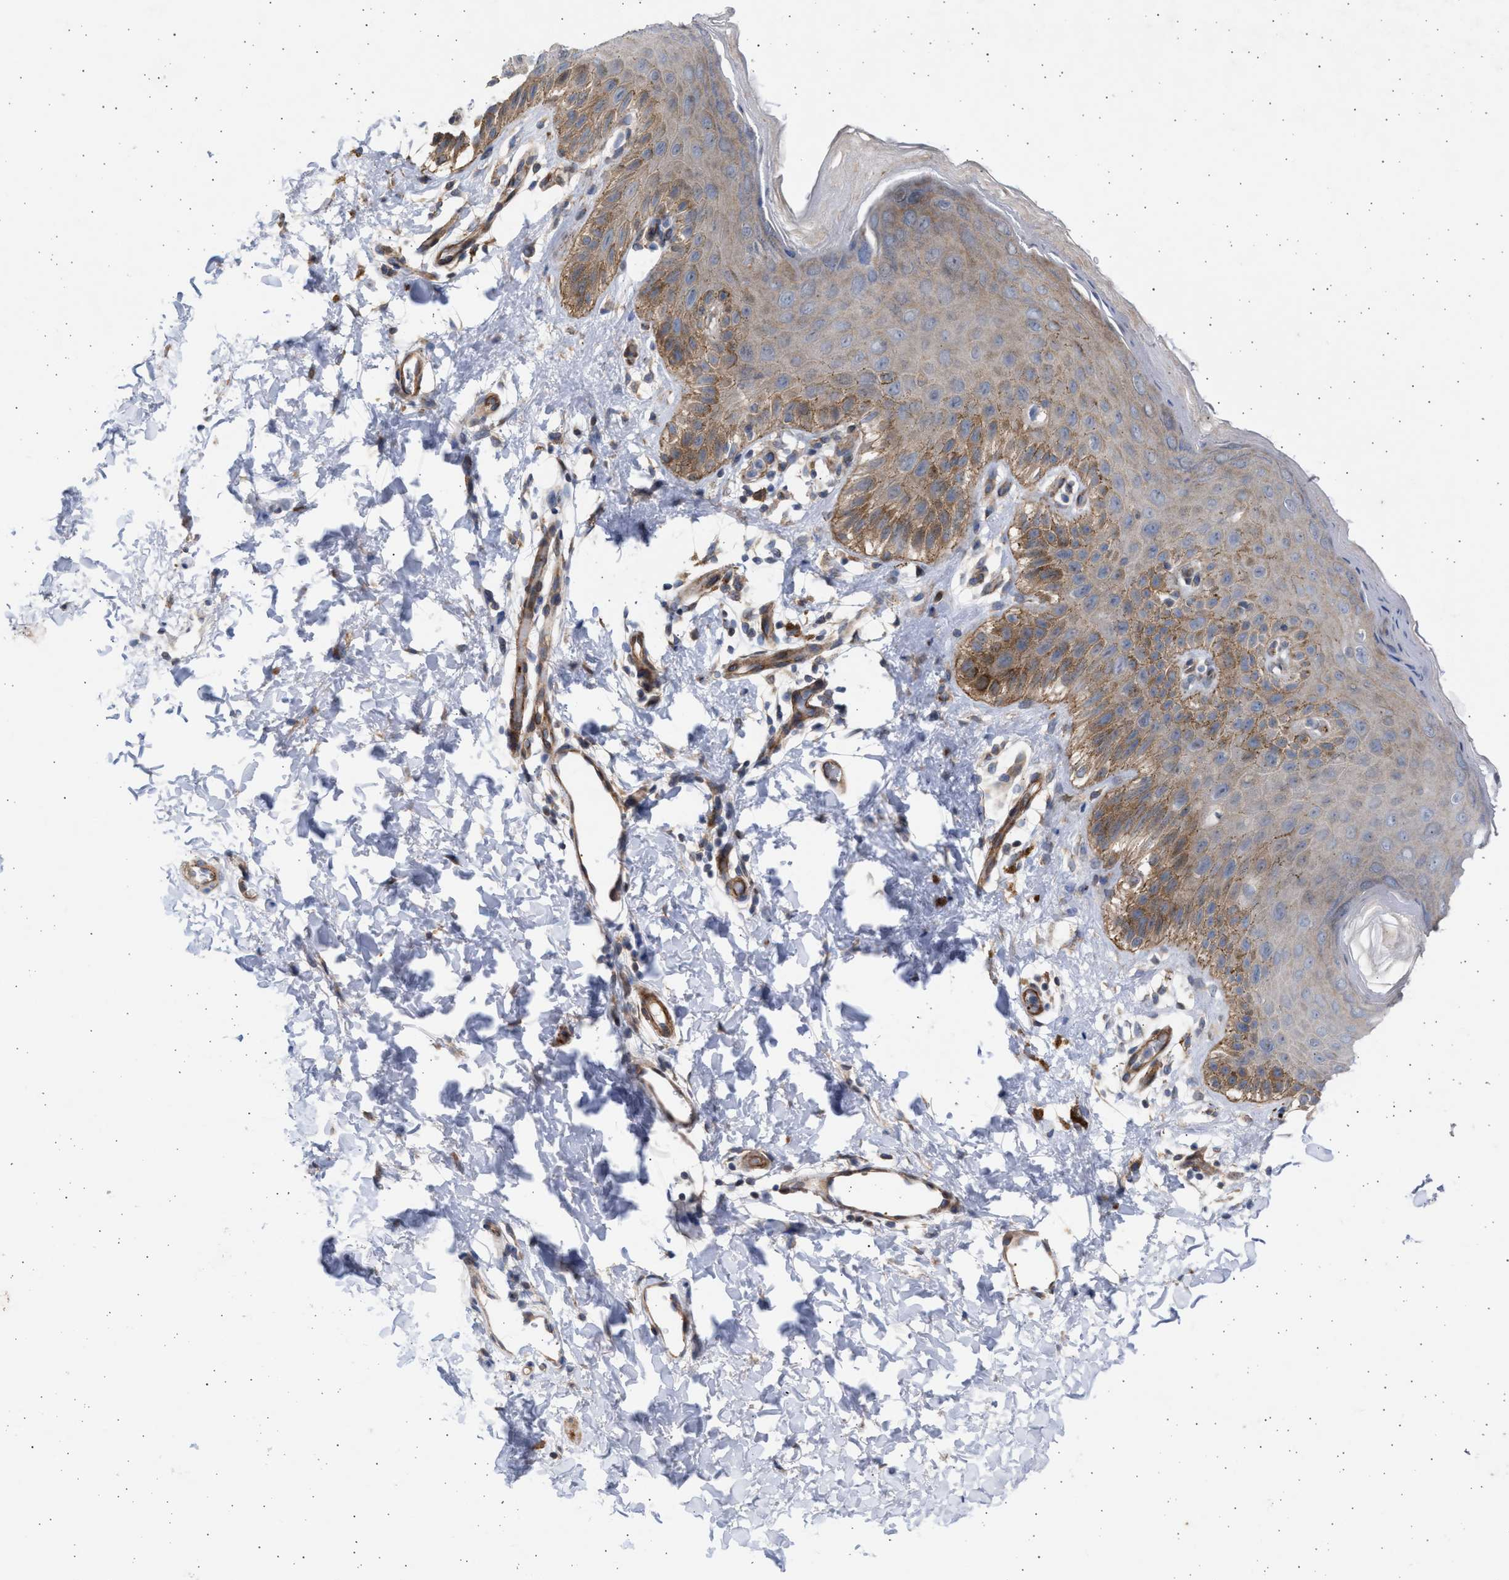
{"staining": {"intensity": "moderate", "quantity": "<25%", "location": "cytoplasmic/membranous"}, "tissue": "skin", "cell_type": "Epidermal cells", "image_type": "normal", "snomed": [{"axis": "morphology", "description": "Normal tissue, NOS"}, {"axis": "topography", "description": "Anal"}], "caption": "A brown stain labels moderate cytoplasmic/membranous staining of a protein in epidermal cells of benign human skin. (DAB (3,3'-diaminobenzidine) IHC, brown staining for protein, blue staining for nuclei).", "gene": "NBR1", "patient": {"sex": "male", "age": 44}}